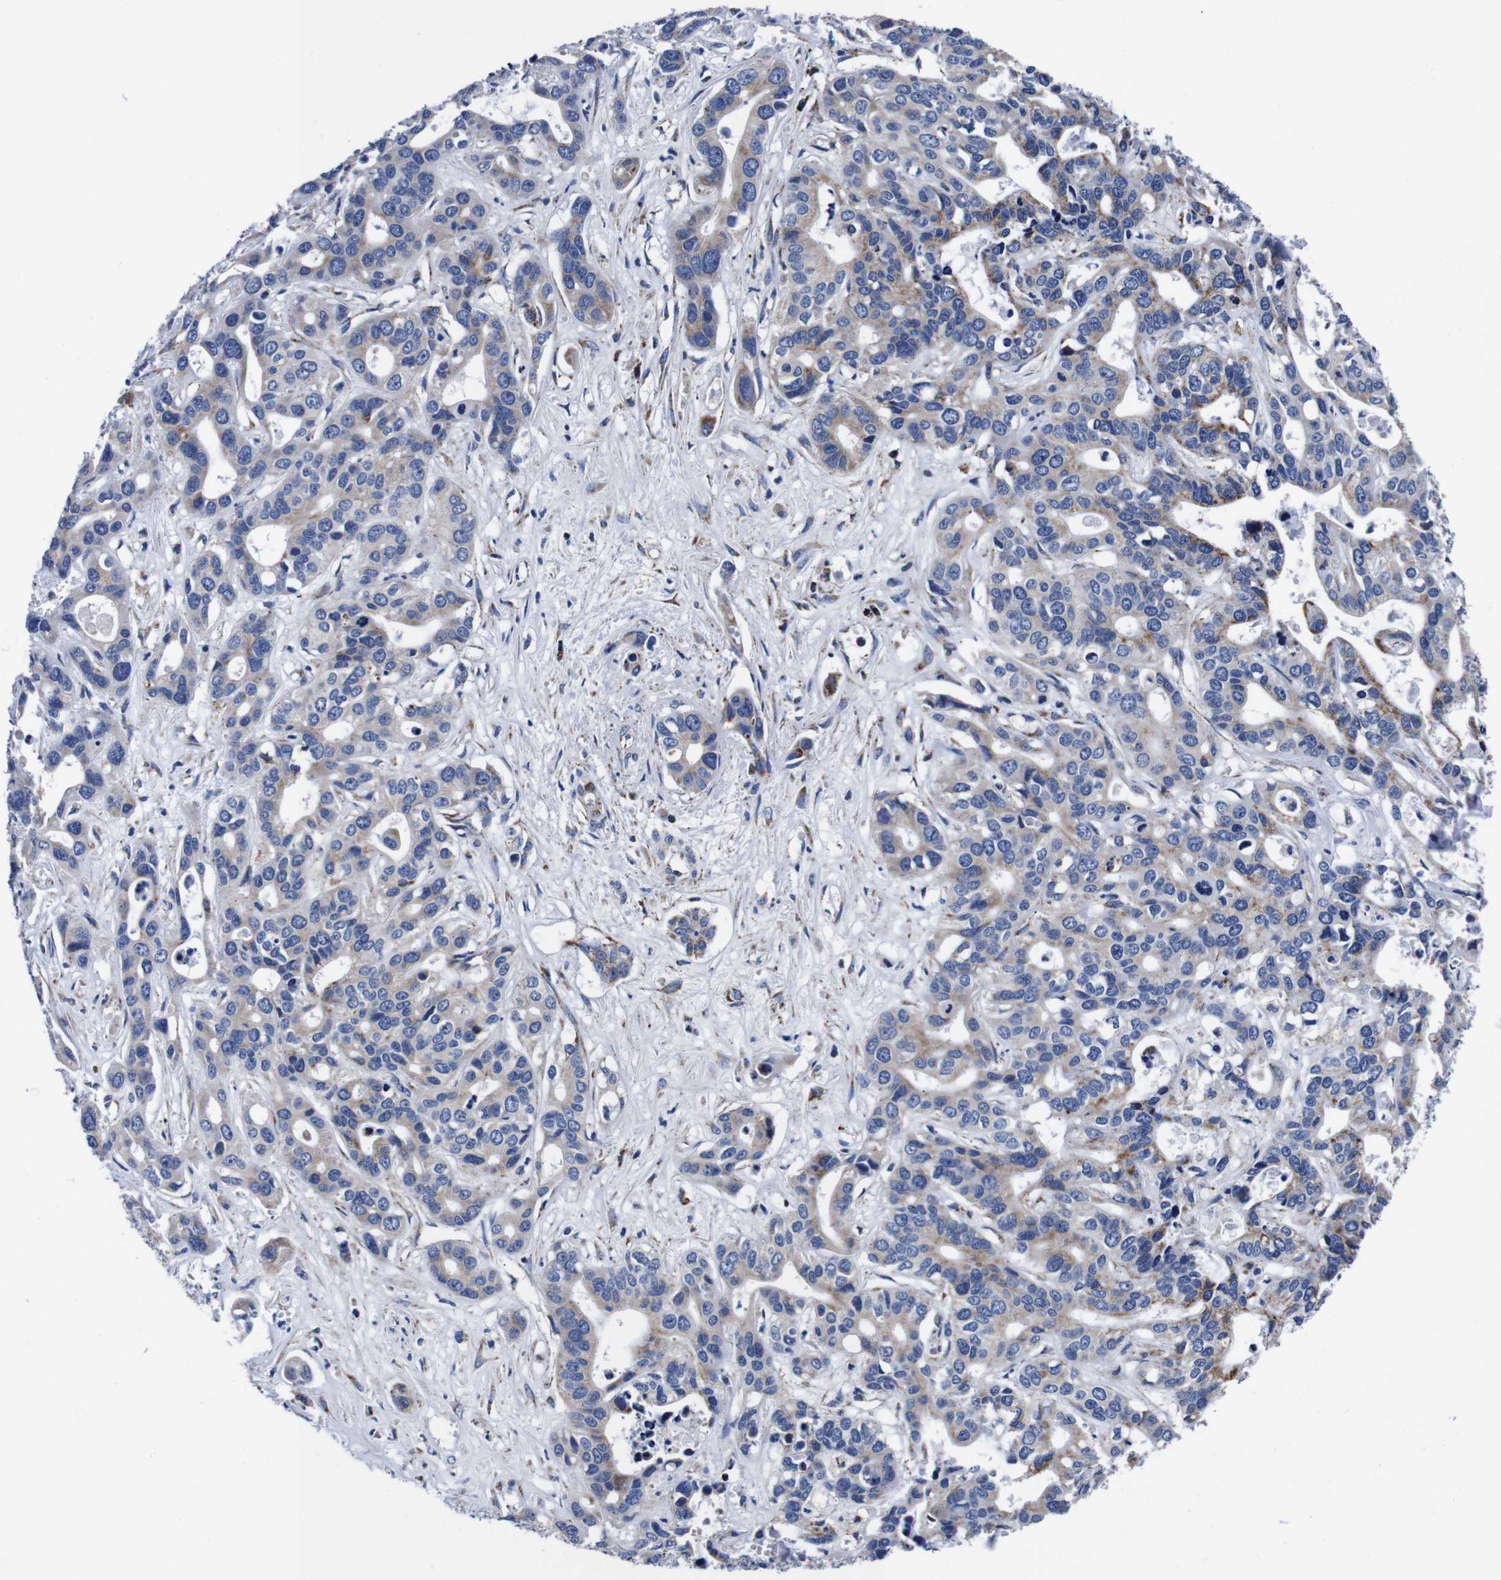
{"staining": {"intensity": "weak", "quantity": ">75%", "location": "cytoplasmic/membranous"}, "tissue": "liver cancer", "cell_type": "Tumor cells", "image_type": "cancer", "snomed": [{"axis": "morphology", "description": "Cholangiocarcinoma"}, {"axis": "topography", "description": "Liver"}], "caption": "Tumor cells display low levels of weak cytoplasmic/membranous positivity in approximately >75% of cells in liver cholangiocarcinoma.", "gene": "FKBP9", "patient": {"sex": "female", "age": 65}}